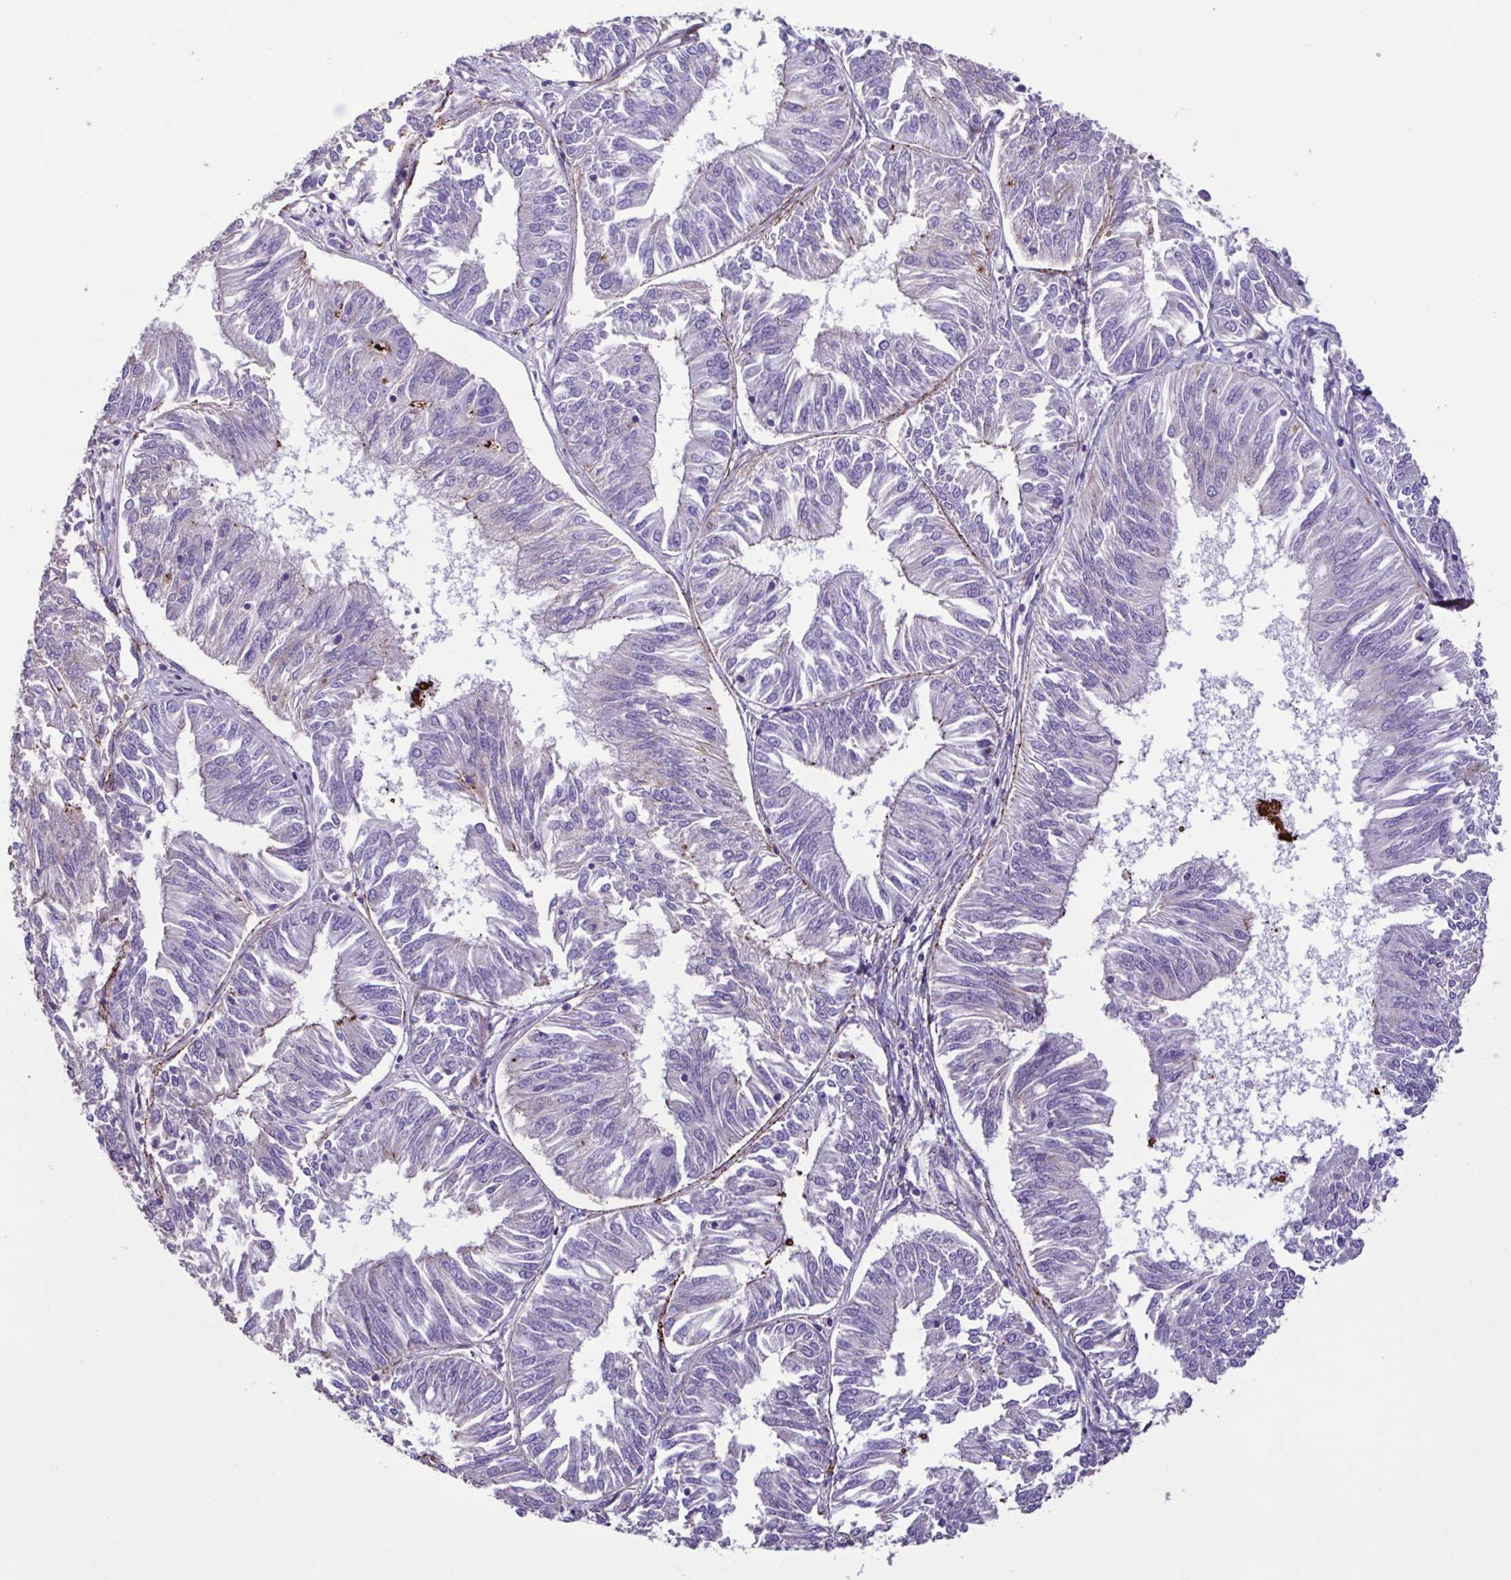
{"staining": {"intensity": "negative", "quantity": "none", "location": "none"}, "tissue": "endometrial cancer", "cell_type": "Tumor cells", "image_type": "cancer", "snomed": [{"axis": "morphology", "description": "Adenocarcinoma, NOS"}, {"axis": "topography", "description": "Endometrium"}], "caption": "Immunohistochemical staining of human endometrial adenocarcinoma exhibits no significant positivity in tumor cells.", "gene": "PLA2G4E", "patient": {"sex": "female", "age": 58}}